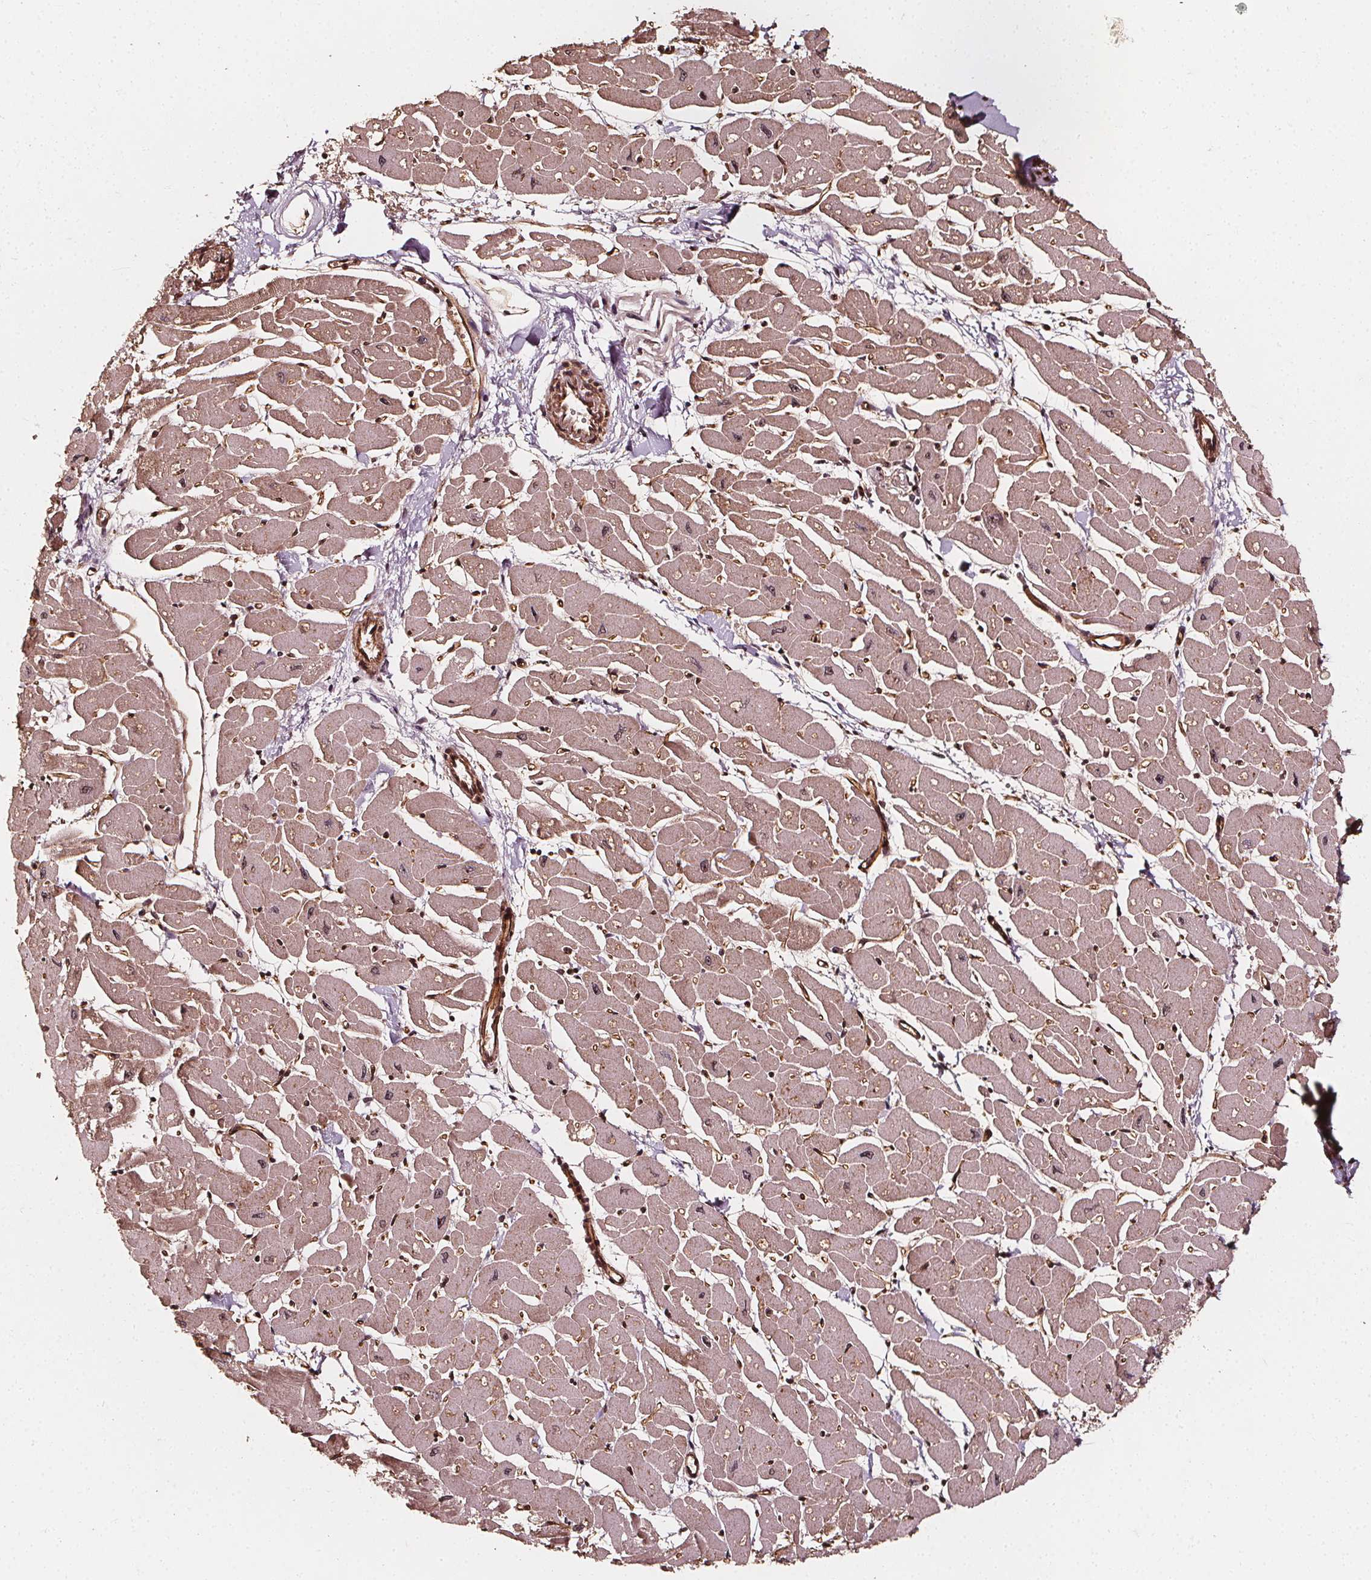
{"staining": {"intensity": "moderate", "quantity": ">75%", "location": "cytoplasmic/membranous,nuclear"}, "tissue": "heart muscle", "cell_type": "Cardiomyocytes", "image_type": "normal", "snomed": [{"axis": "morphology", "description": "Normal tissue, NOS"}, {"axis": "topography", "description": "Heart"}], "caption": "About >75% of cardiomyocytes in unremarkable heart muscle display moderate cytoplasmic/membranous,nuclear protein staining as visualized by brown immunohistochemical staining.", "gene": "EXOSC9", "patient": {"sex": "male", "age": 57}}